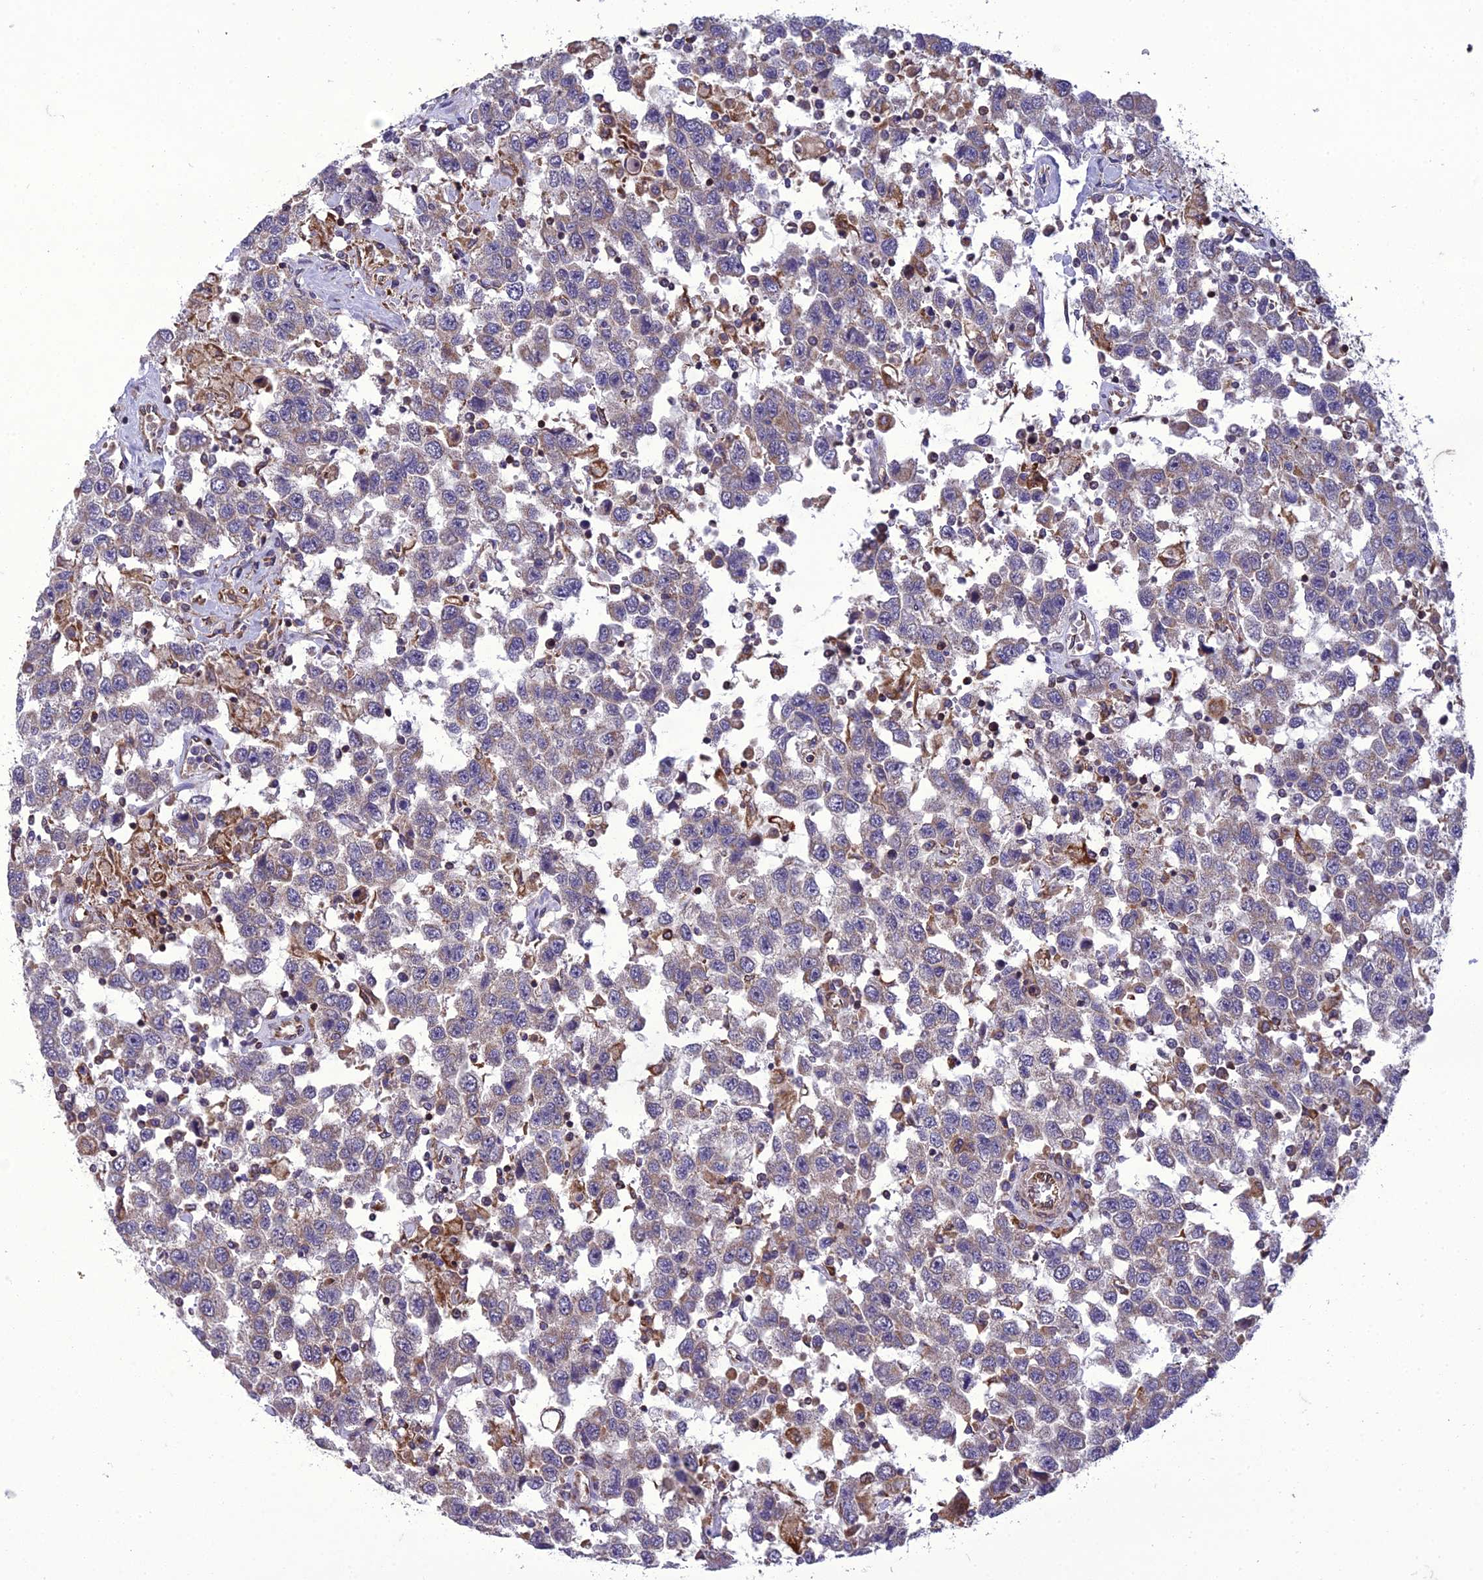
{"staining": {"intensity": "weak", "quantity": "25%-75%", "location": "cytoplasmic/membranous"}, "tissue": "testis cancer", "cell_type": "Tumor cells", "image_type": "cancer", "snomed": [{"axis": "morphology", "description": "Seminoma, NOS"}, {"axis": "topography", "description": "Testis"}], "caption": "The photomicrograph displays a brown stain indicating the presence of a protein in the cytoplasmic/membranous of tumor cells in testis seminoma.", "gene": "GIMAP1", "patient": {"sex": "male", "age": 41}}